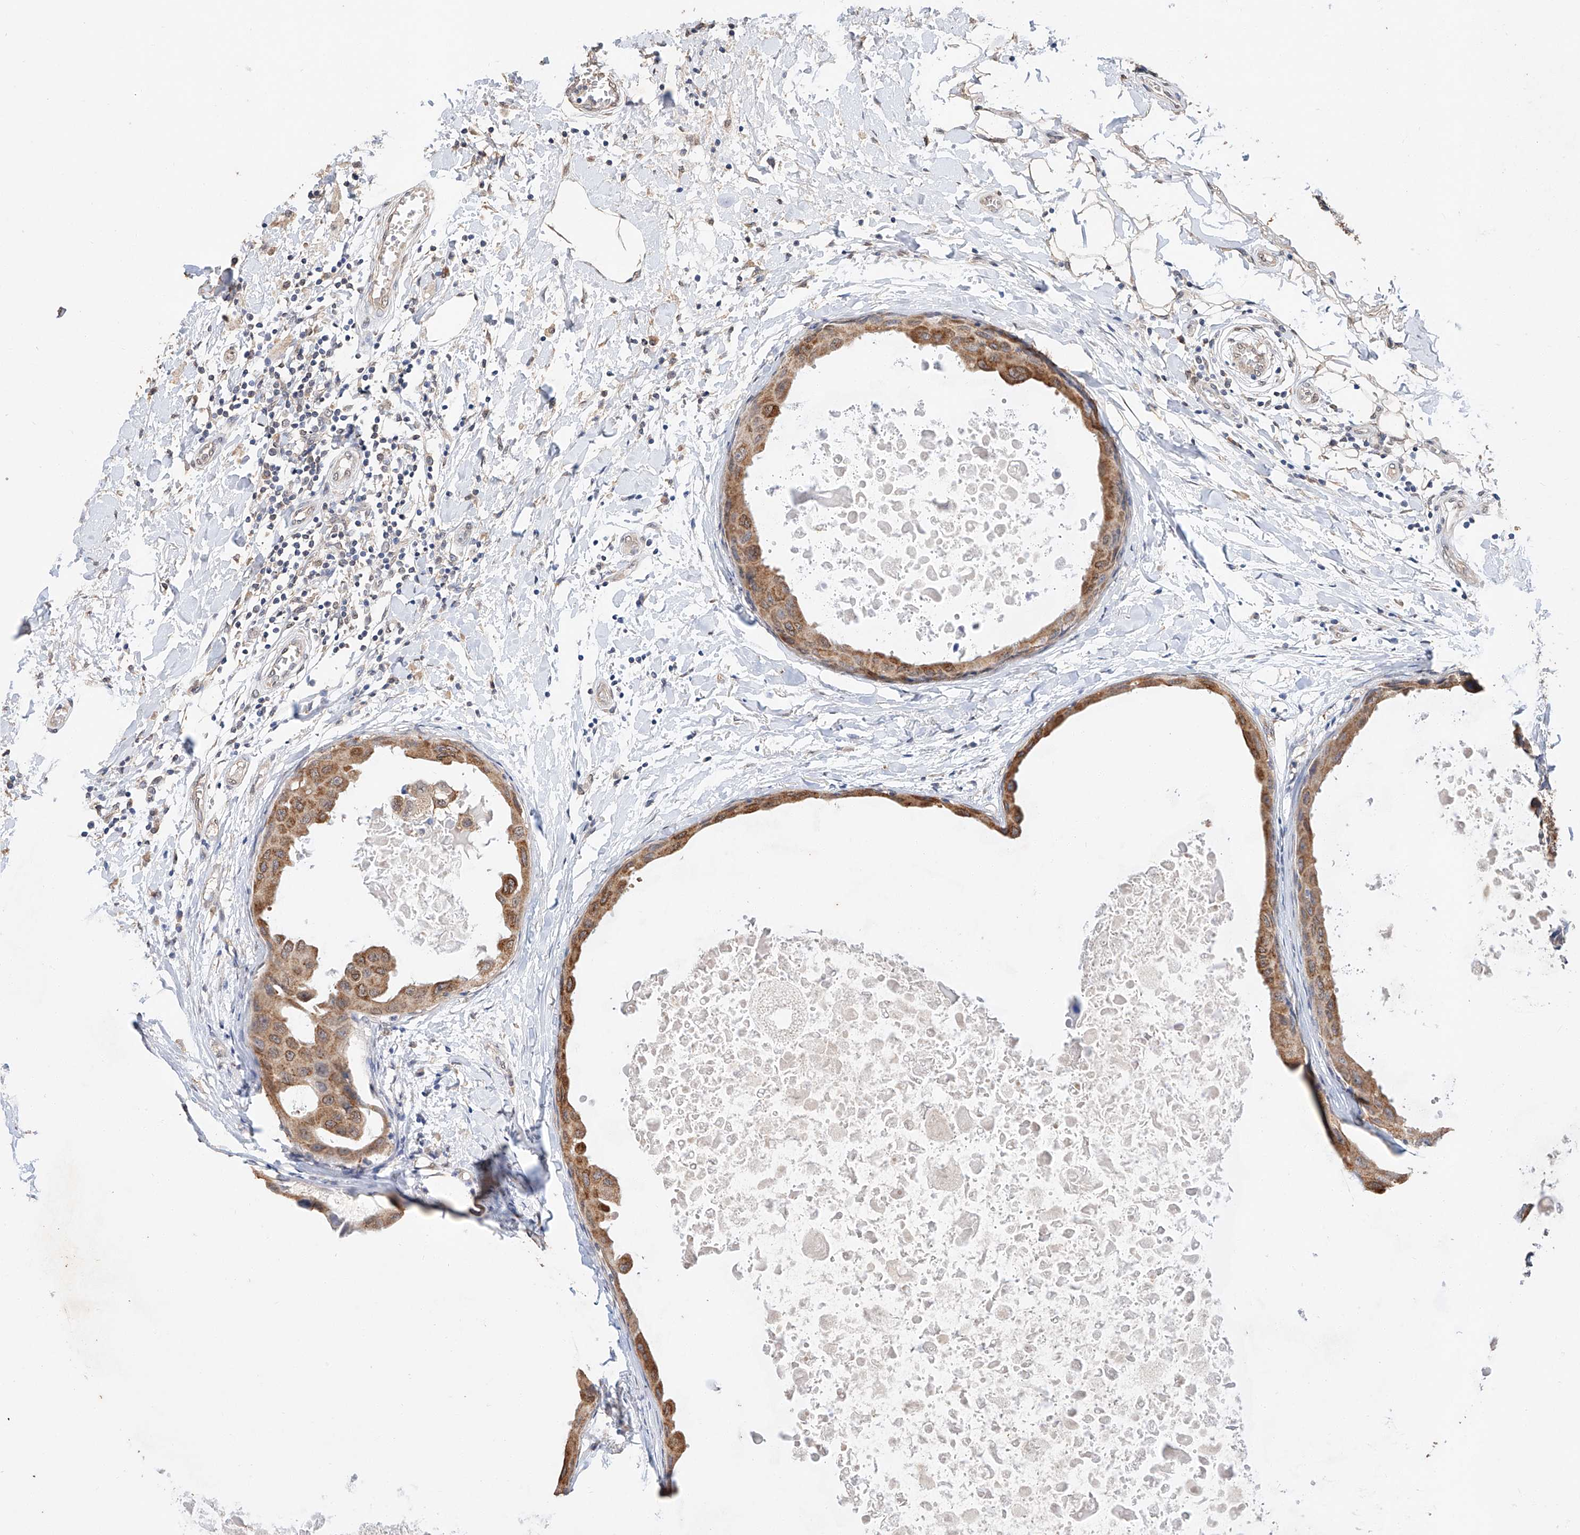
{"staining": {"intensity": "moderate", "quantity": ">75%", "location": "cytoplasmic/membranous"}, "tissue": "breast cancer", "cell_type": "Tumor cells", "image_type": "cancer", "snomed": [{"axis": "morphology", "description": "Duct carcinoma"}, {"axis": "topography", "description": "Breast"}], "caption": "The histopathology image reveals a brown stain indicating the presence of a protein in the cytoplasmic/membranous of tumor cells in breast infiltrating ductal carcinoma.", "gene": "CERS4", "patient": {"sex": "female", "age": 27}}